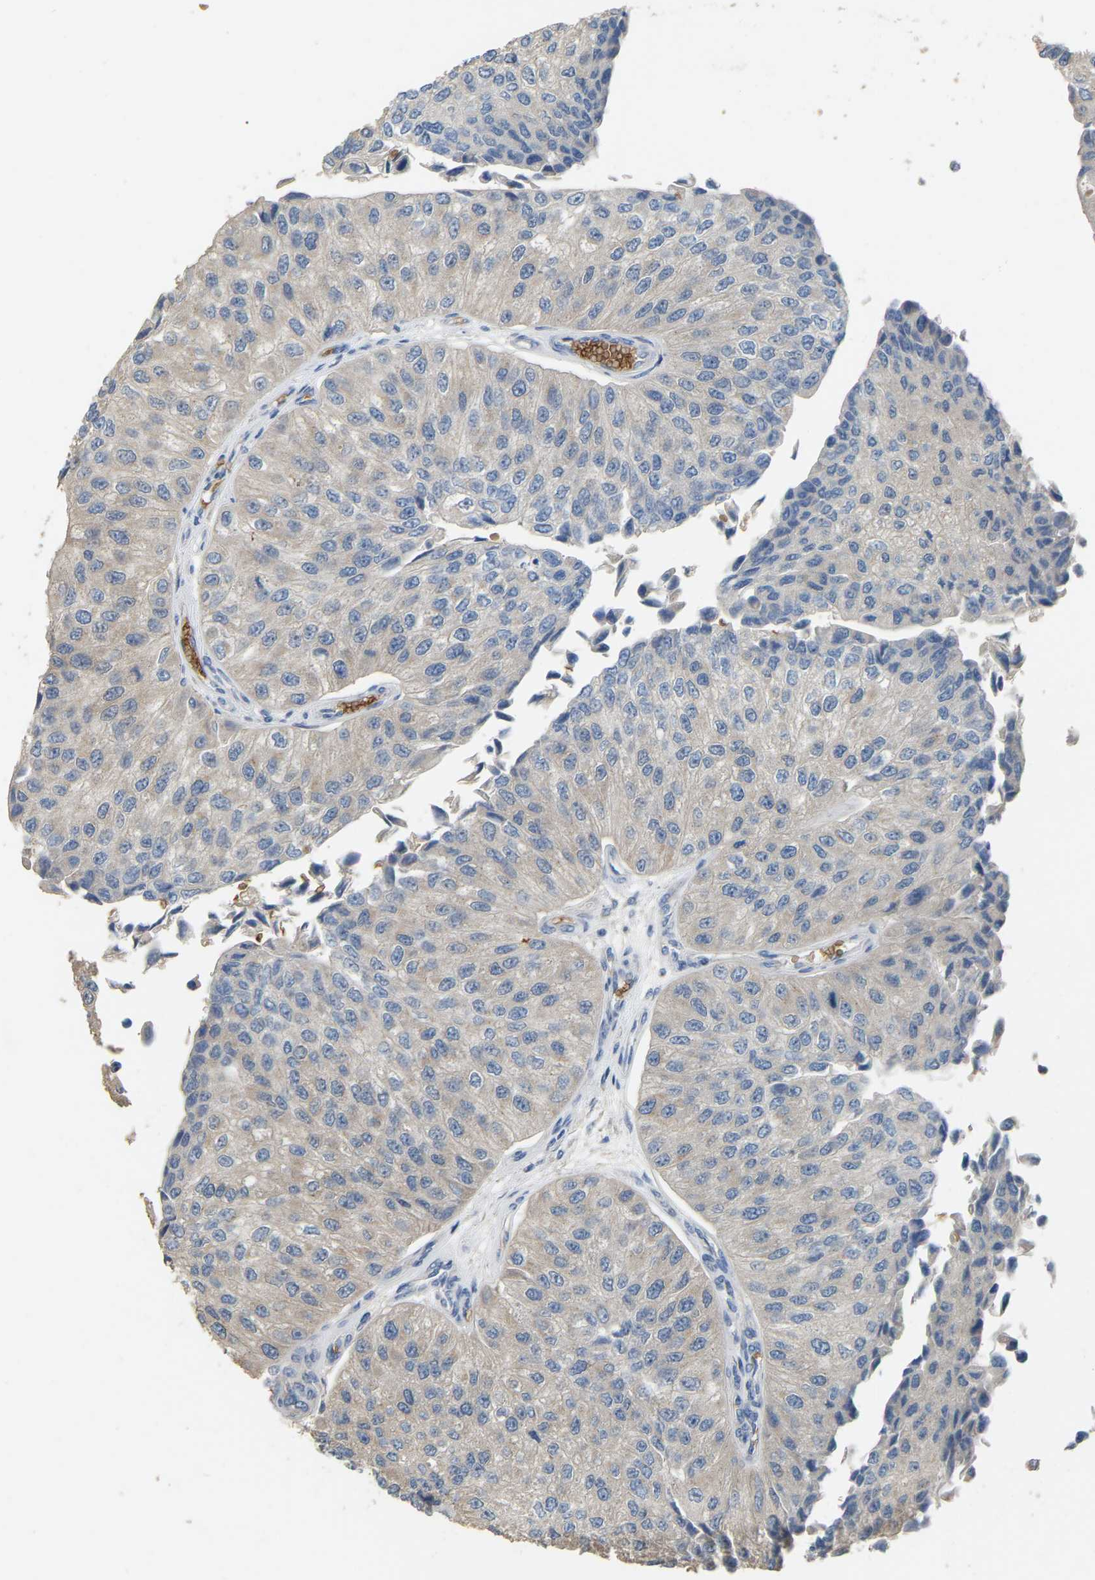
{"staining": {"intensity": "negative", "quantity": "none", "location": "none"}, "tissue": "urothelial cancer", "cell_type": "Tumor cells", "image_type": "cancer", "snomed": [{"axis": "morphology", "description": "Urothelial carcinoma, High grade"}, {"axis": "topography", "description": "Kidney"}, {"axis": "topography", "description": "Urinary bladder"}], "caption": "This is an immunohistochemistry (IHC) micrograph of human urothelial cancer. There is no expression in tumor cells.", "gene": "CFAP298", "patient": {"sex": "male", "age": 77}}